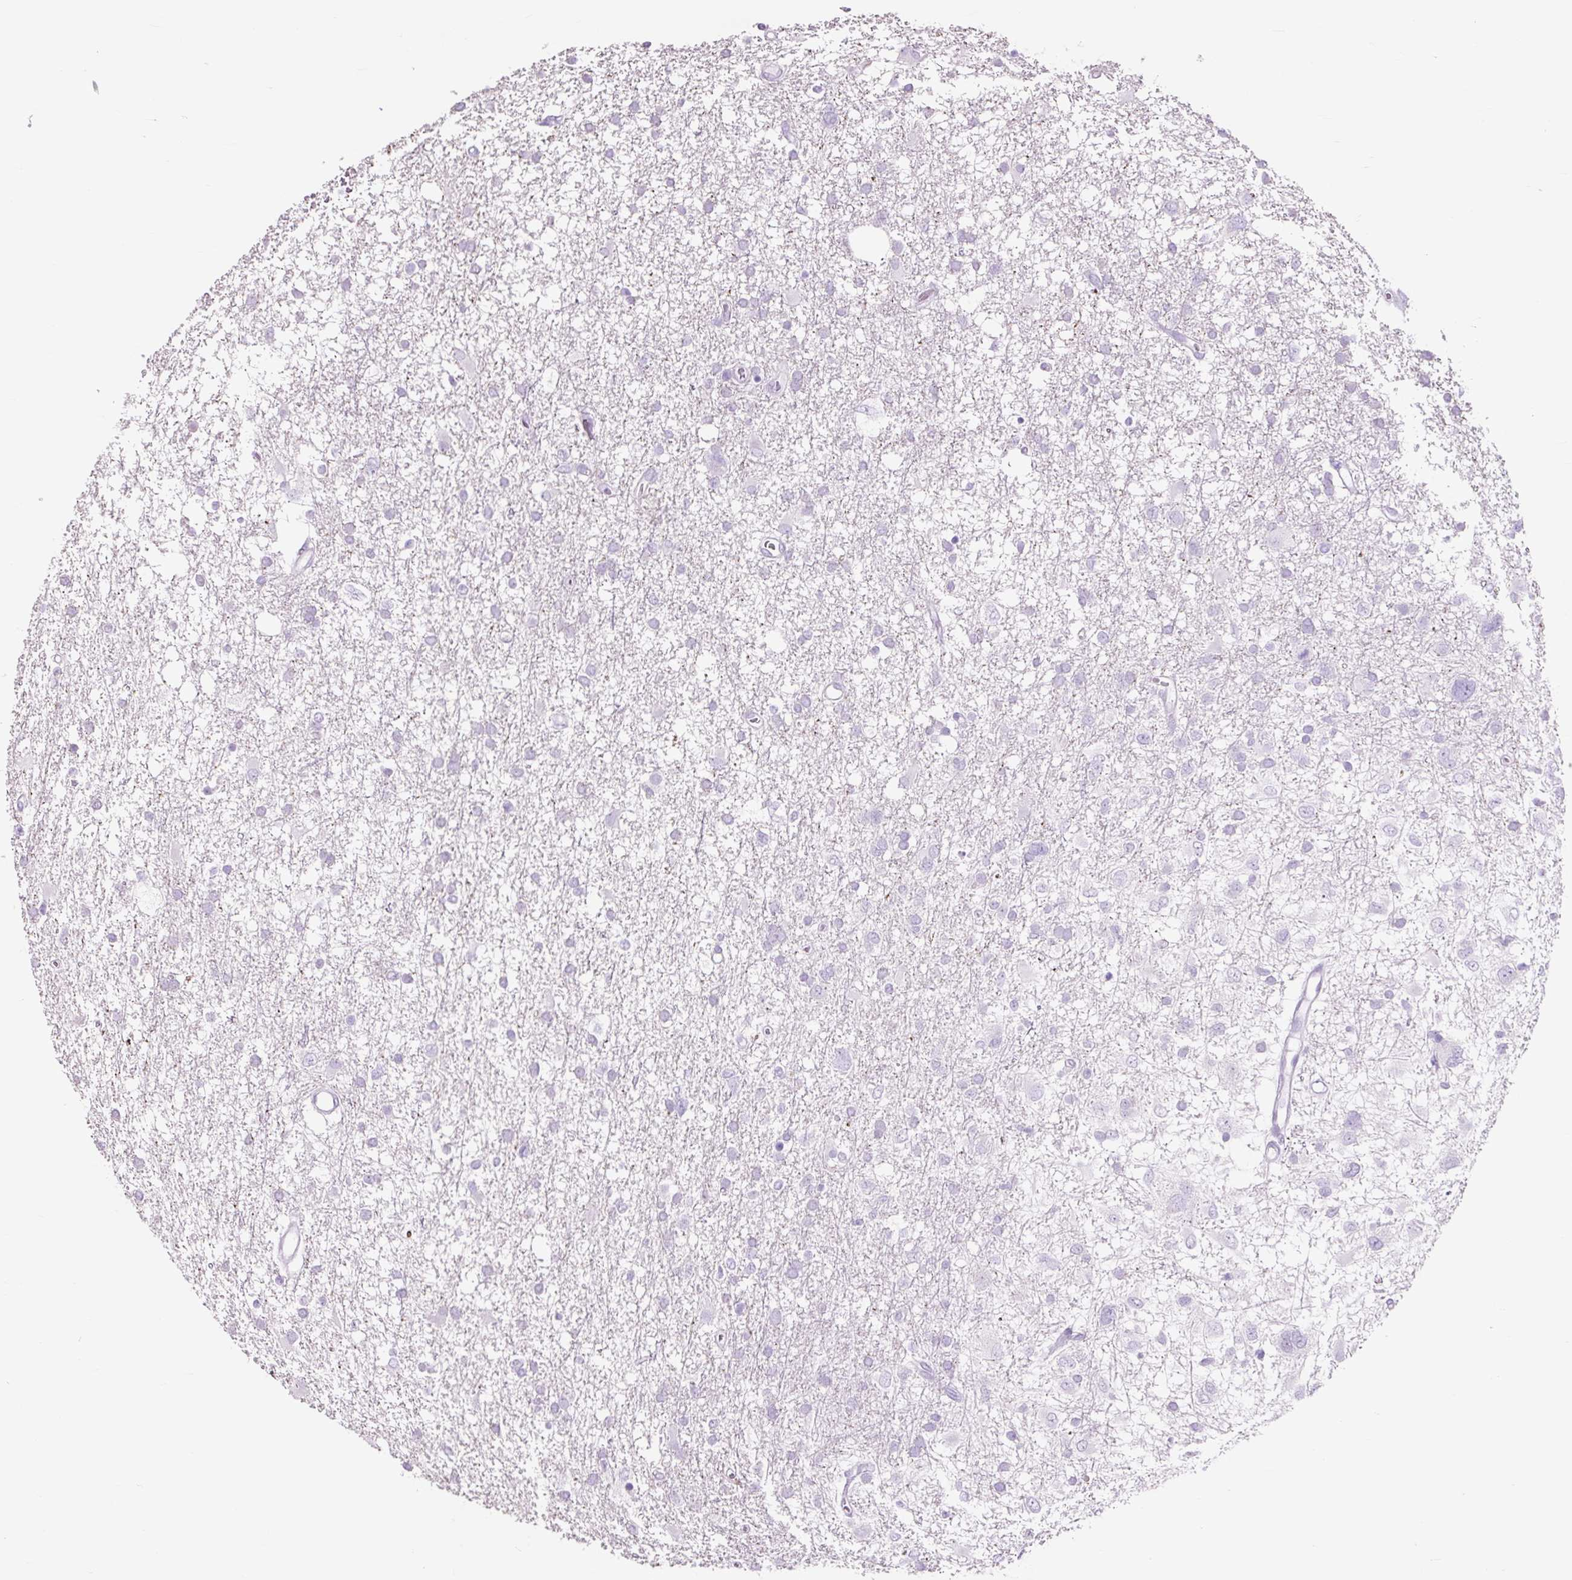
{"staining": {"intensity": "negative", "quantity": "none", "location": "none"}, "tissue": "glioma", "cell_type": "Tumor cells", "image_type": "cancer", "snomed": [{"axis": "morphology", "description": "Glioma, malignant, High grade"}, {"axis": "topography", "description": "Brain"}], "caption": "Tumor cells are negative for brown protein staining in glioma.", "gene": "OR10A7", "patient": {"sex": "male", "age": 61}}